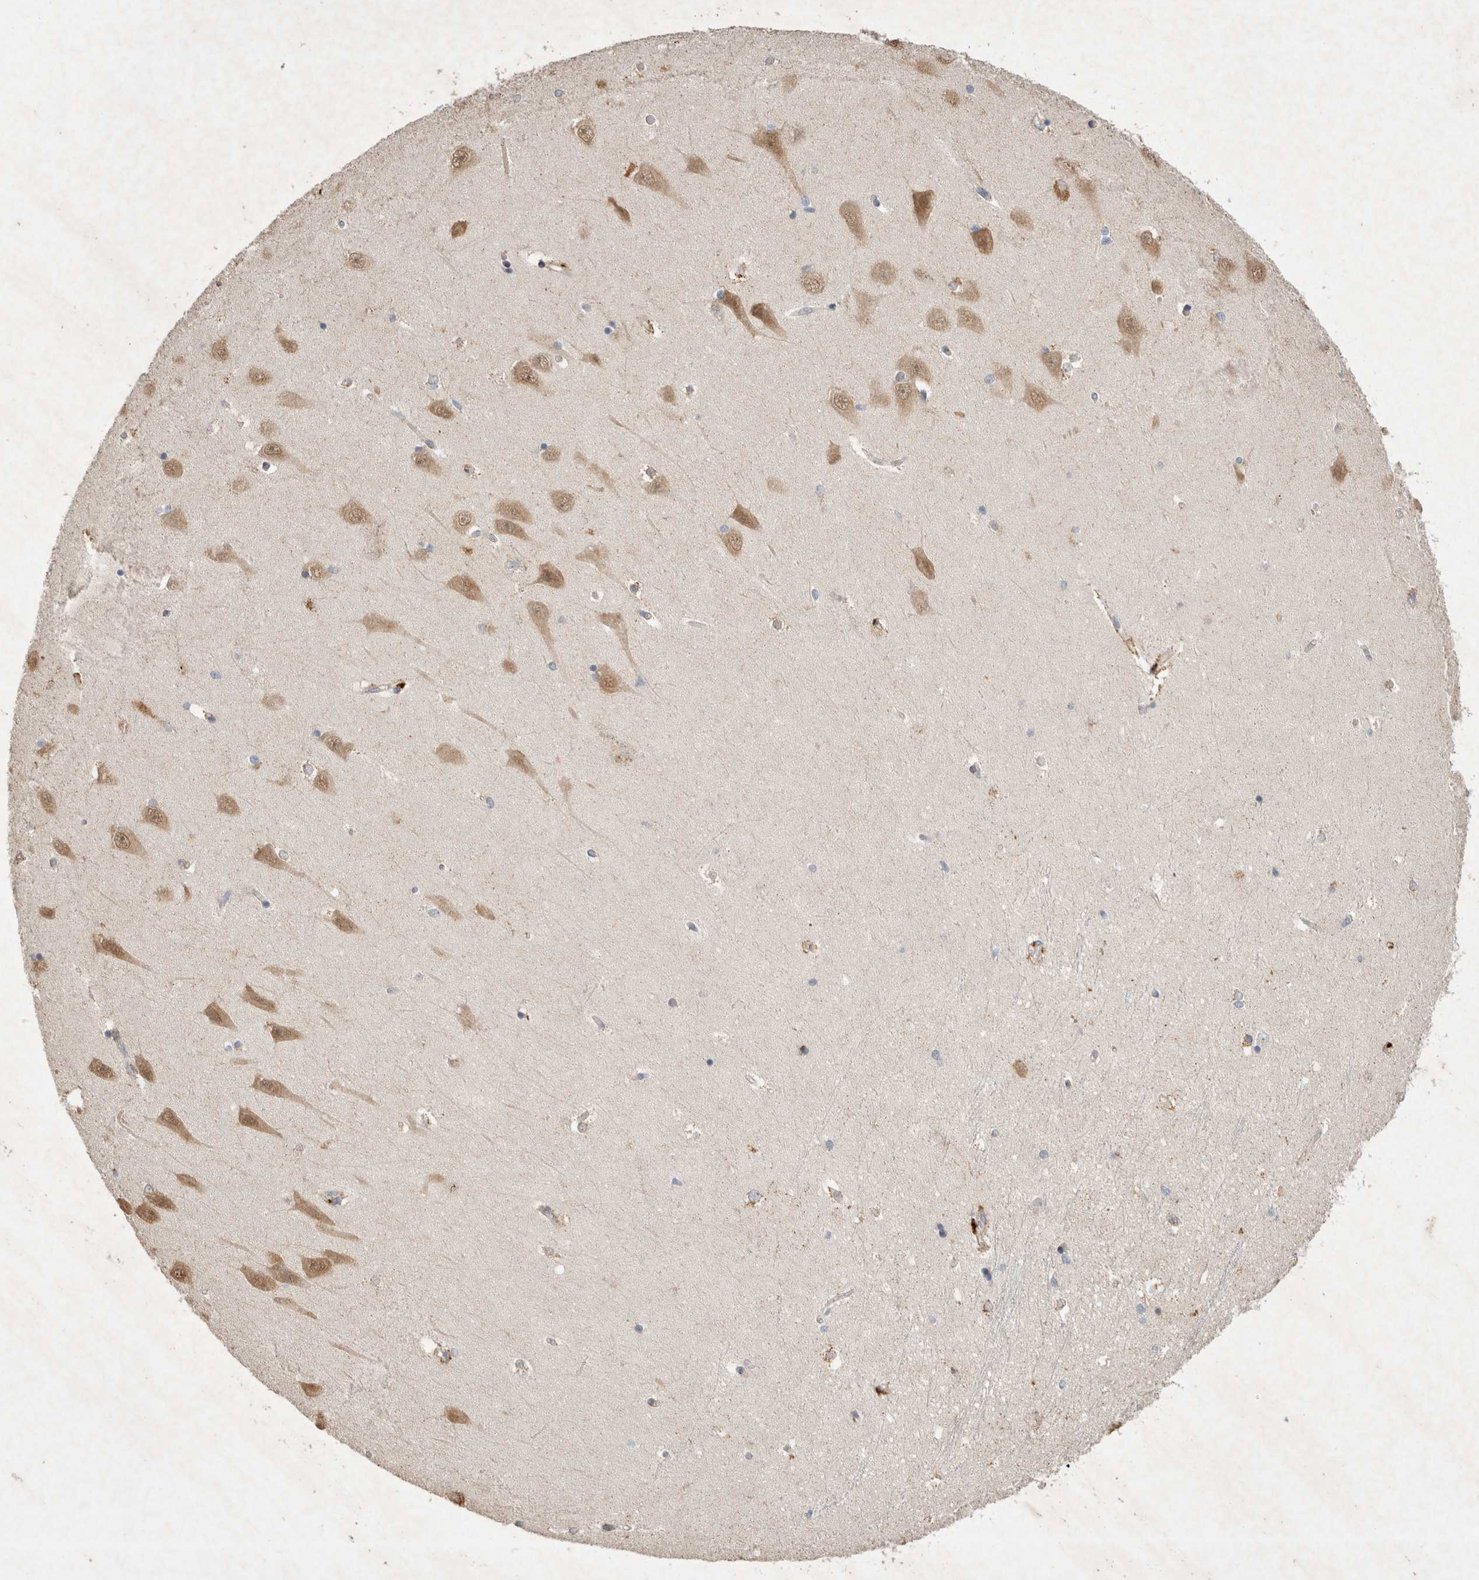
{"staining": {"intensity": "negative", "quantity": "none", "location": "none"}, "tissue": "hippocampus", "cell_type": "Glial cells", "image_type": "normal", "snomed": [{"axis": "morphology", "description": "Normal tissue, NOS"}, {"axis": "topography", "description": "Hippocampus"}], "caption": "Immunohistochemical staining of normal hippocampus displays no significant positivity in glial cells. The staining is performed using DAB brown chromogen with nuclei counter-stained in using hematoxylin.", "gene": "NMU", "patient": {"sex": "male", "age": 45}}